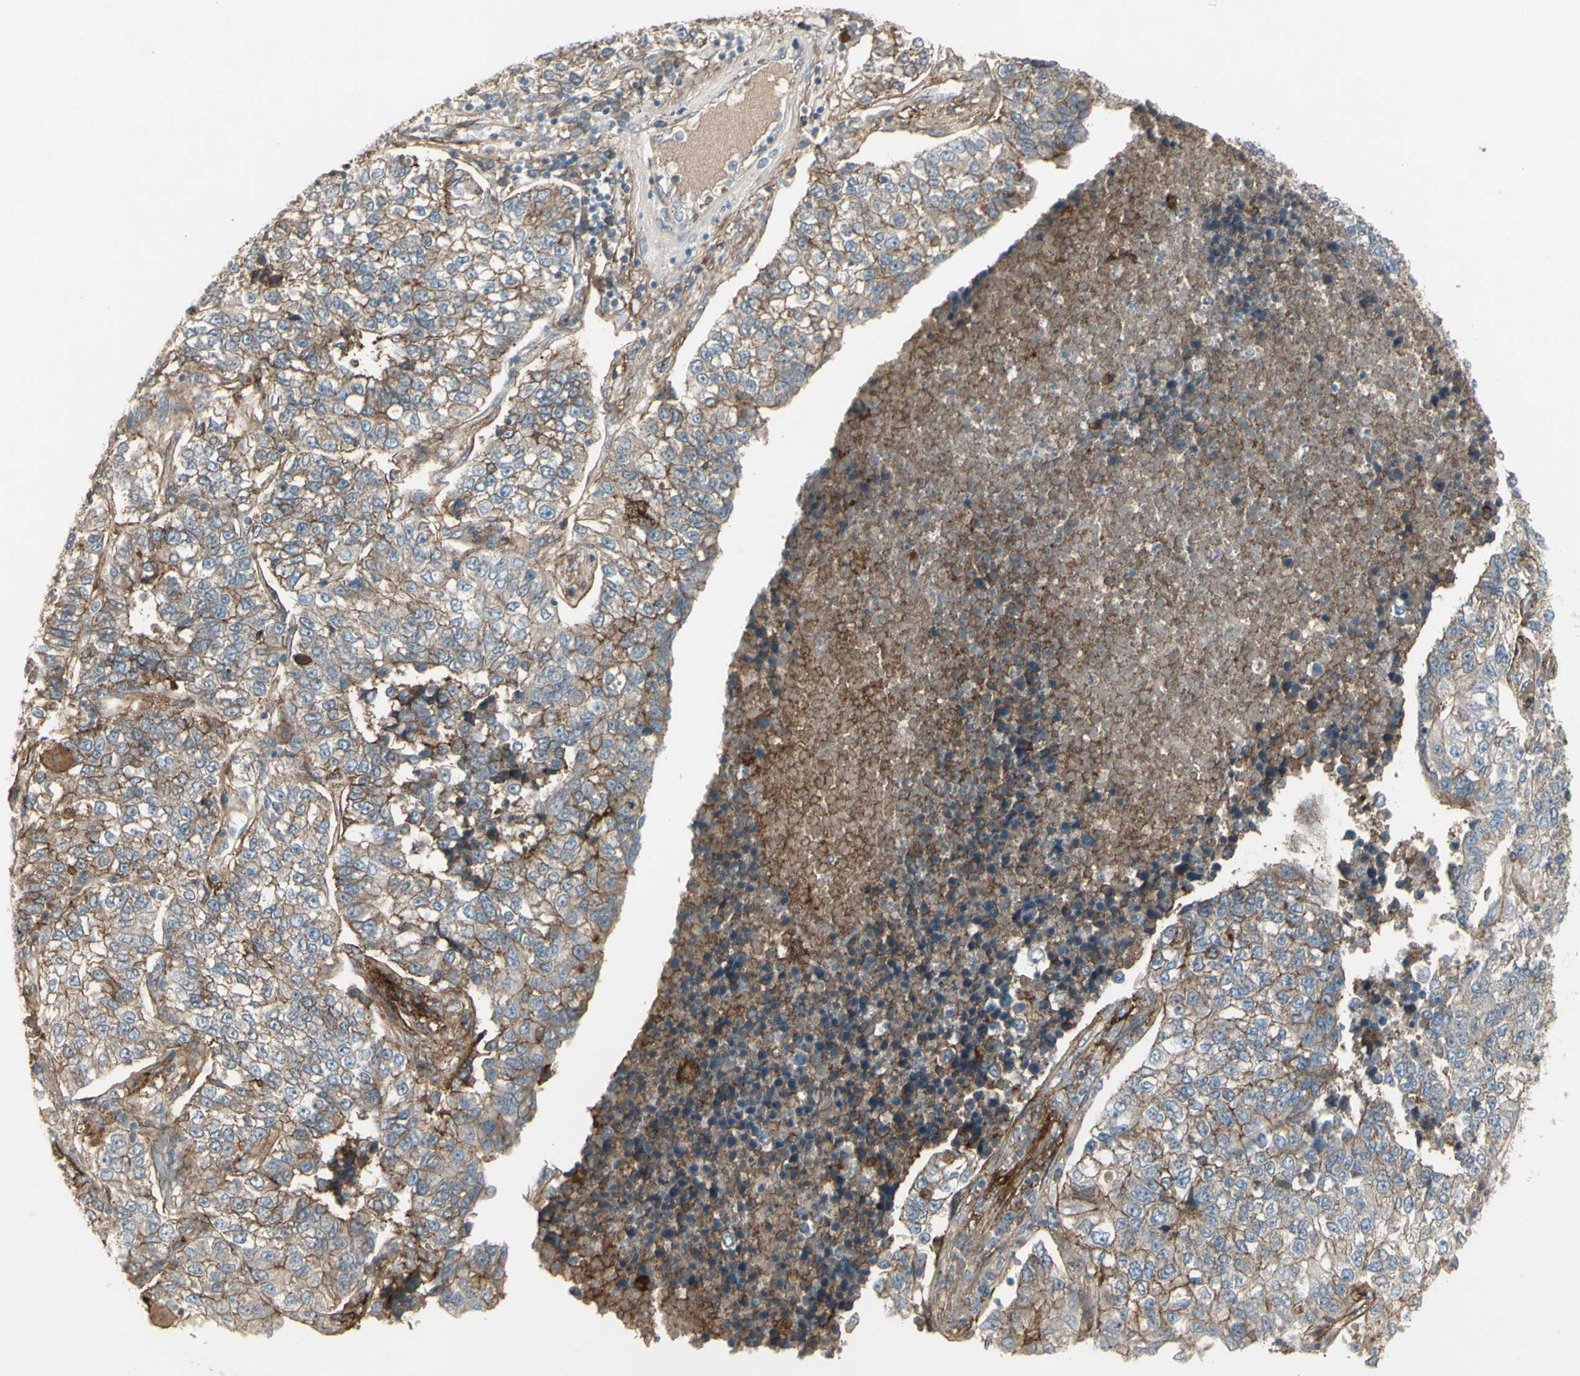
{"staining": {"intensity": "weak", "quantity": ">75%", "location": "cytoplasmic/membranous"}, "tissue": "lung cancer", "cell_type": "Tumor cells", "image_type": "cancer", "snomed": [{"axis": "morphology", "description": "Adenocarcinoma, NOS"}, {"axis": "topography", "description": "Lung"}], "caption": "The photomicrograph shows staining of lung cancer, revealing weak cytoplasmic/membranous protein expression (brown color) within tumor cells.", "gene": "CD276", "patient": {"sex": "male", "age": 49}}